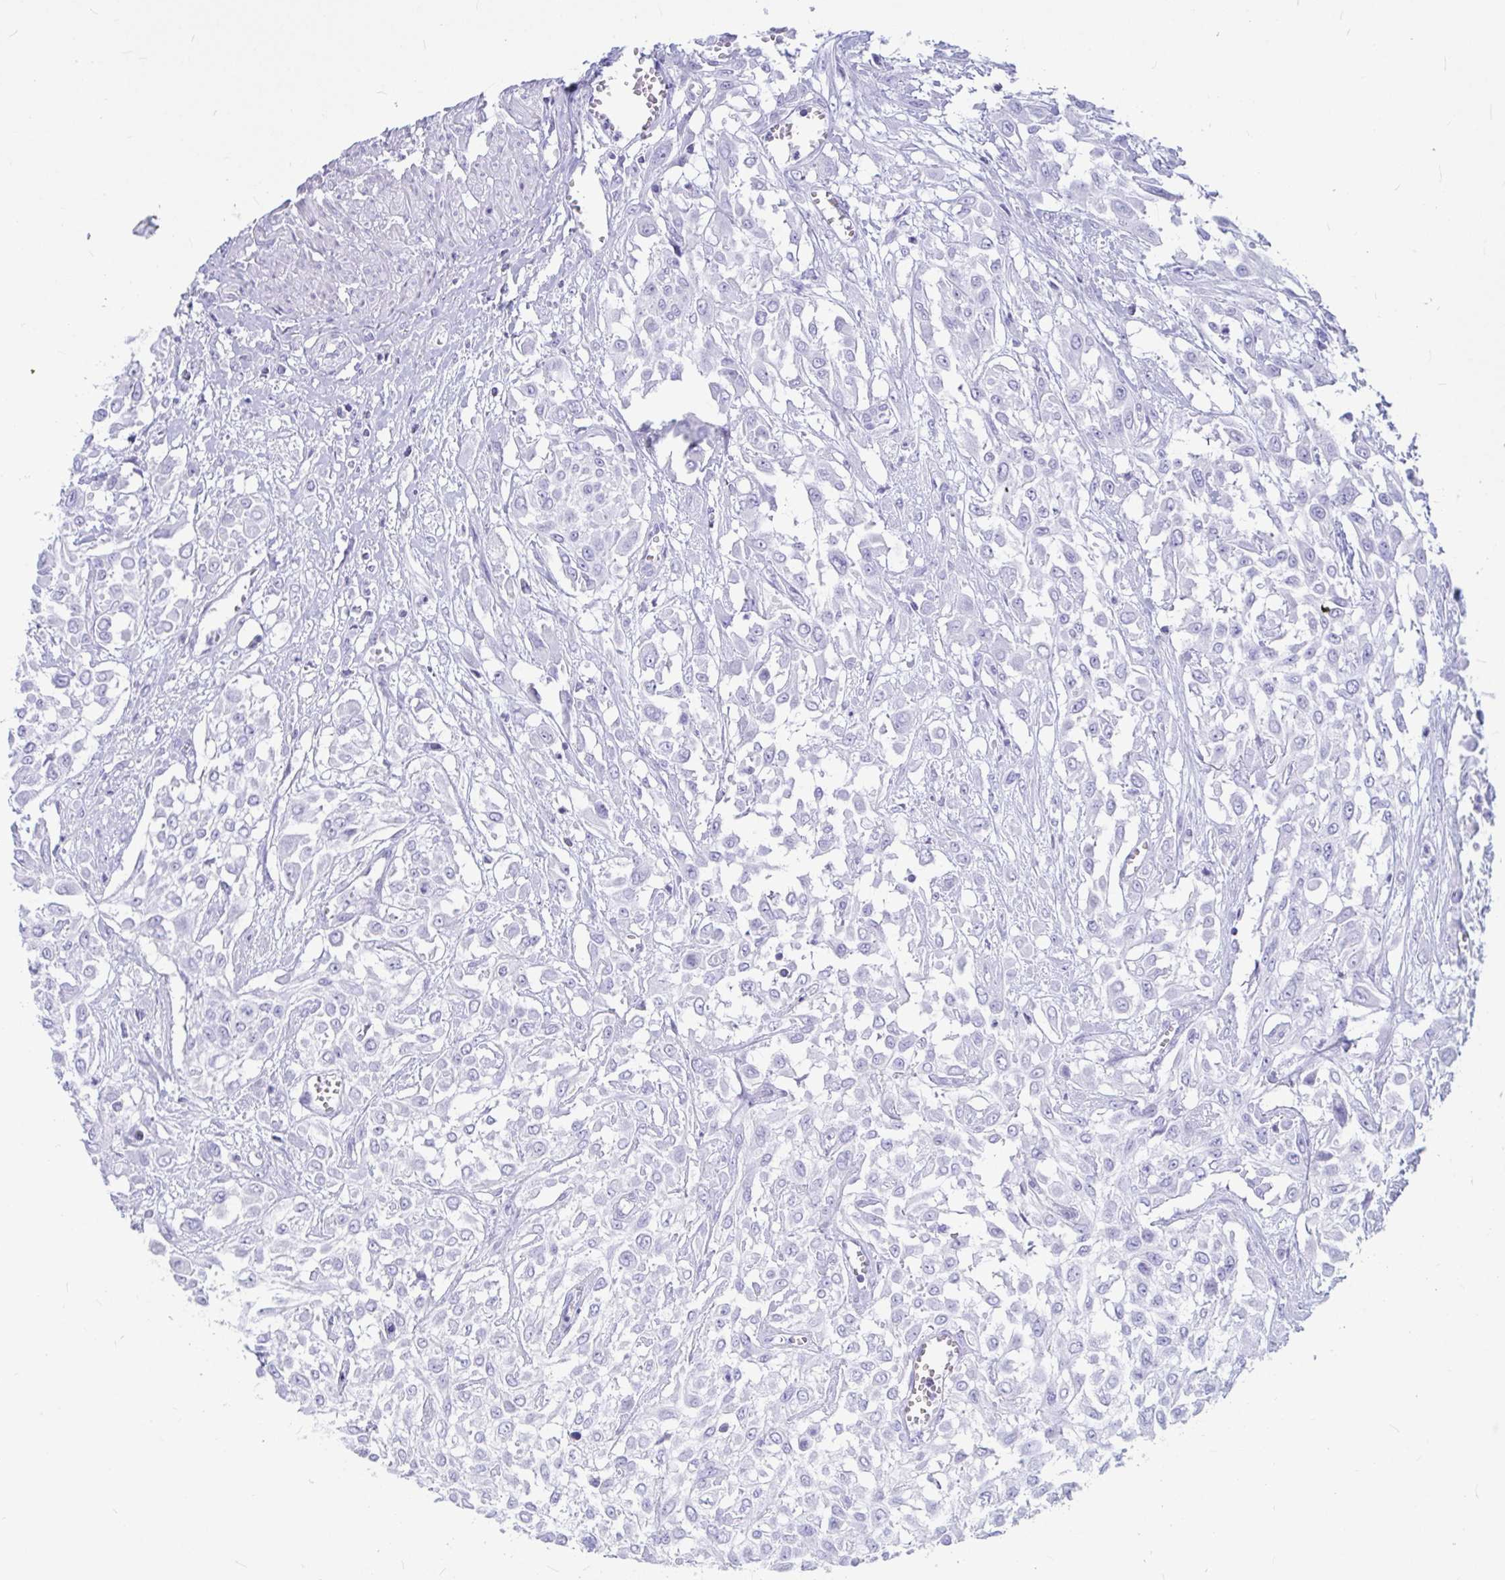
{"staining": {"intensity": "negative", "quantity": "none", "location": "none"}, "tissue": "urothelial cancer", "cell_type": "Tumor cells", "image_type": "cancer", "snomed": [{"axis": "morphology", "description": "Urothelial carcinoma, High grade"}, {"axis": "topography", "description": "Urinary bladder"}], "caption": "Human urothelial cancer stained for a protein using immunohistochemistry (IHC) exhibits no positivity in tumor cells.", "gene": "OR5J2", "patient": {"sex": "male", "age": 57}}